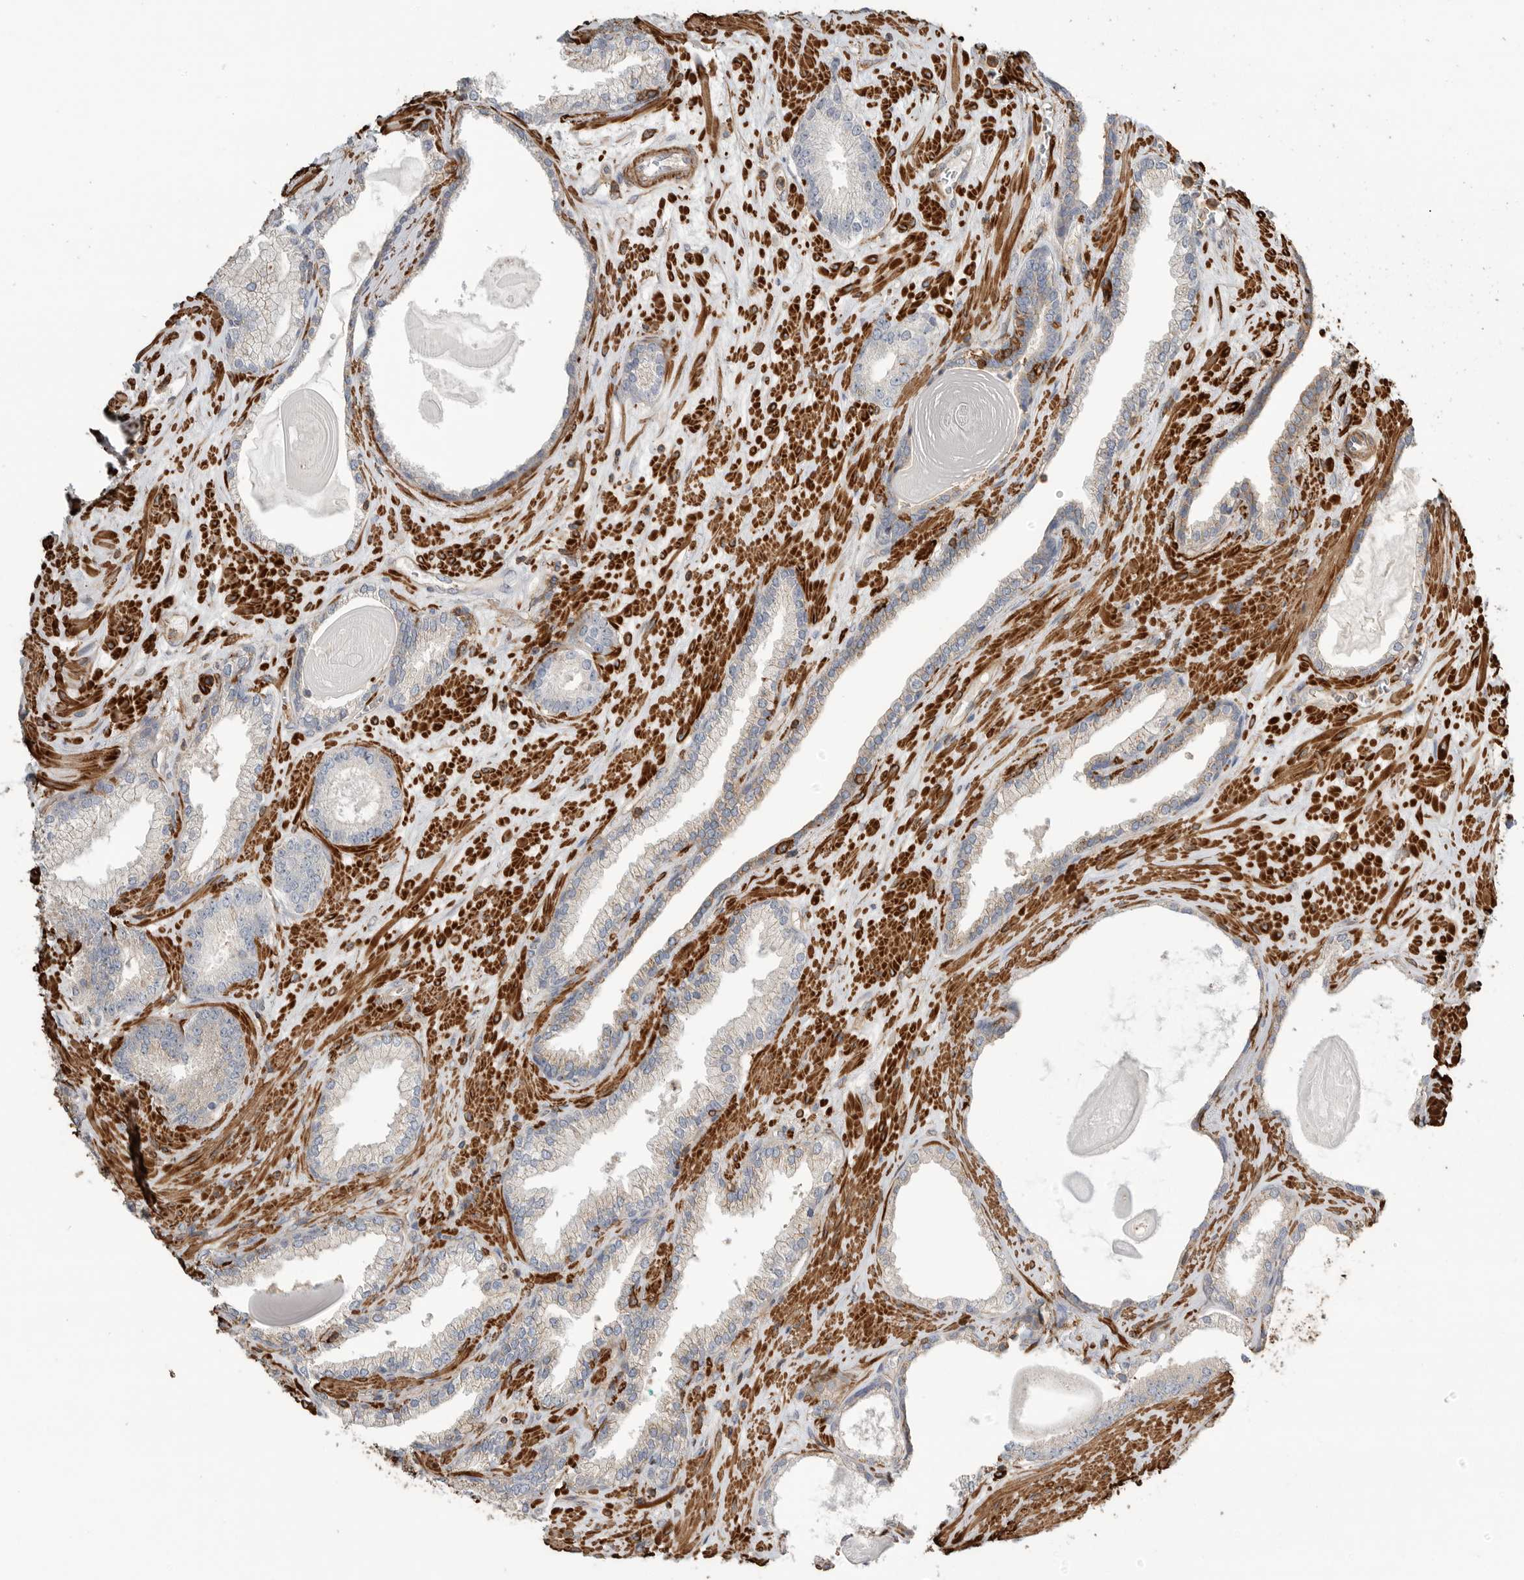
{"staining": {"intensity": "weak", "quantity": "<25%", "location": "cytoplasmic/membranous"}, "tissue": "prostate cancer", "cell_type": "Tumor cells", "image_type": "cancer", "snomed": [{"axis": "morphology", "description": "Adenocarcinoma, Low grade"}, {"axis": "topography", "description": "Prostate"}], "caption": "Tumor cells are negative for brown protein staining in prostate cancer. (Stains: DAB immunohistochemistry with hematoxylin counter stain, Microscopy: brightfield microscopy at high magnification).", "gene": "GPER1", "patient": {"sex": "male", "age": 70}}